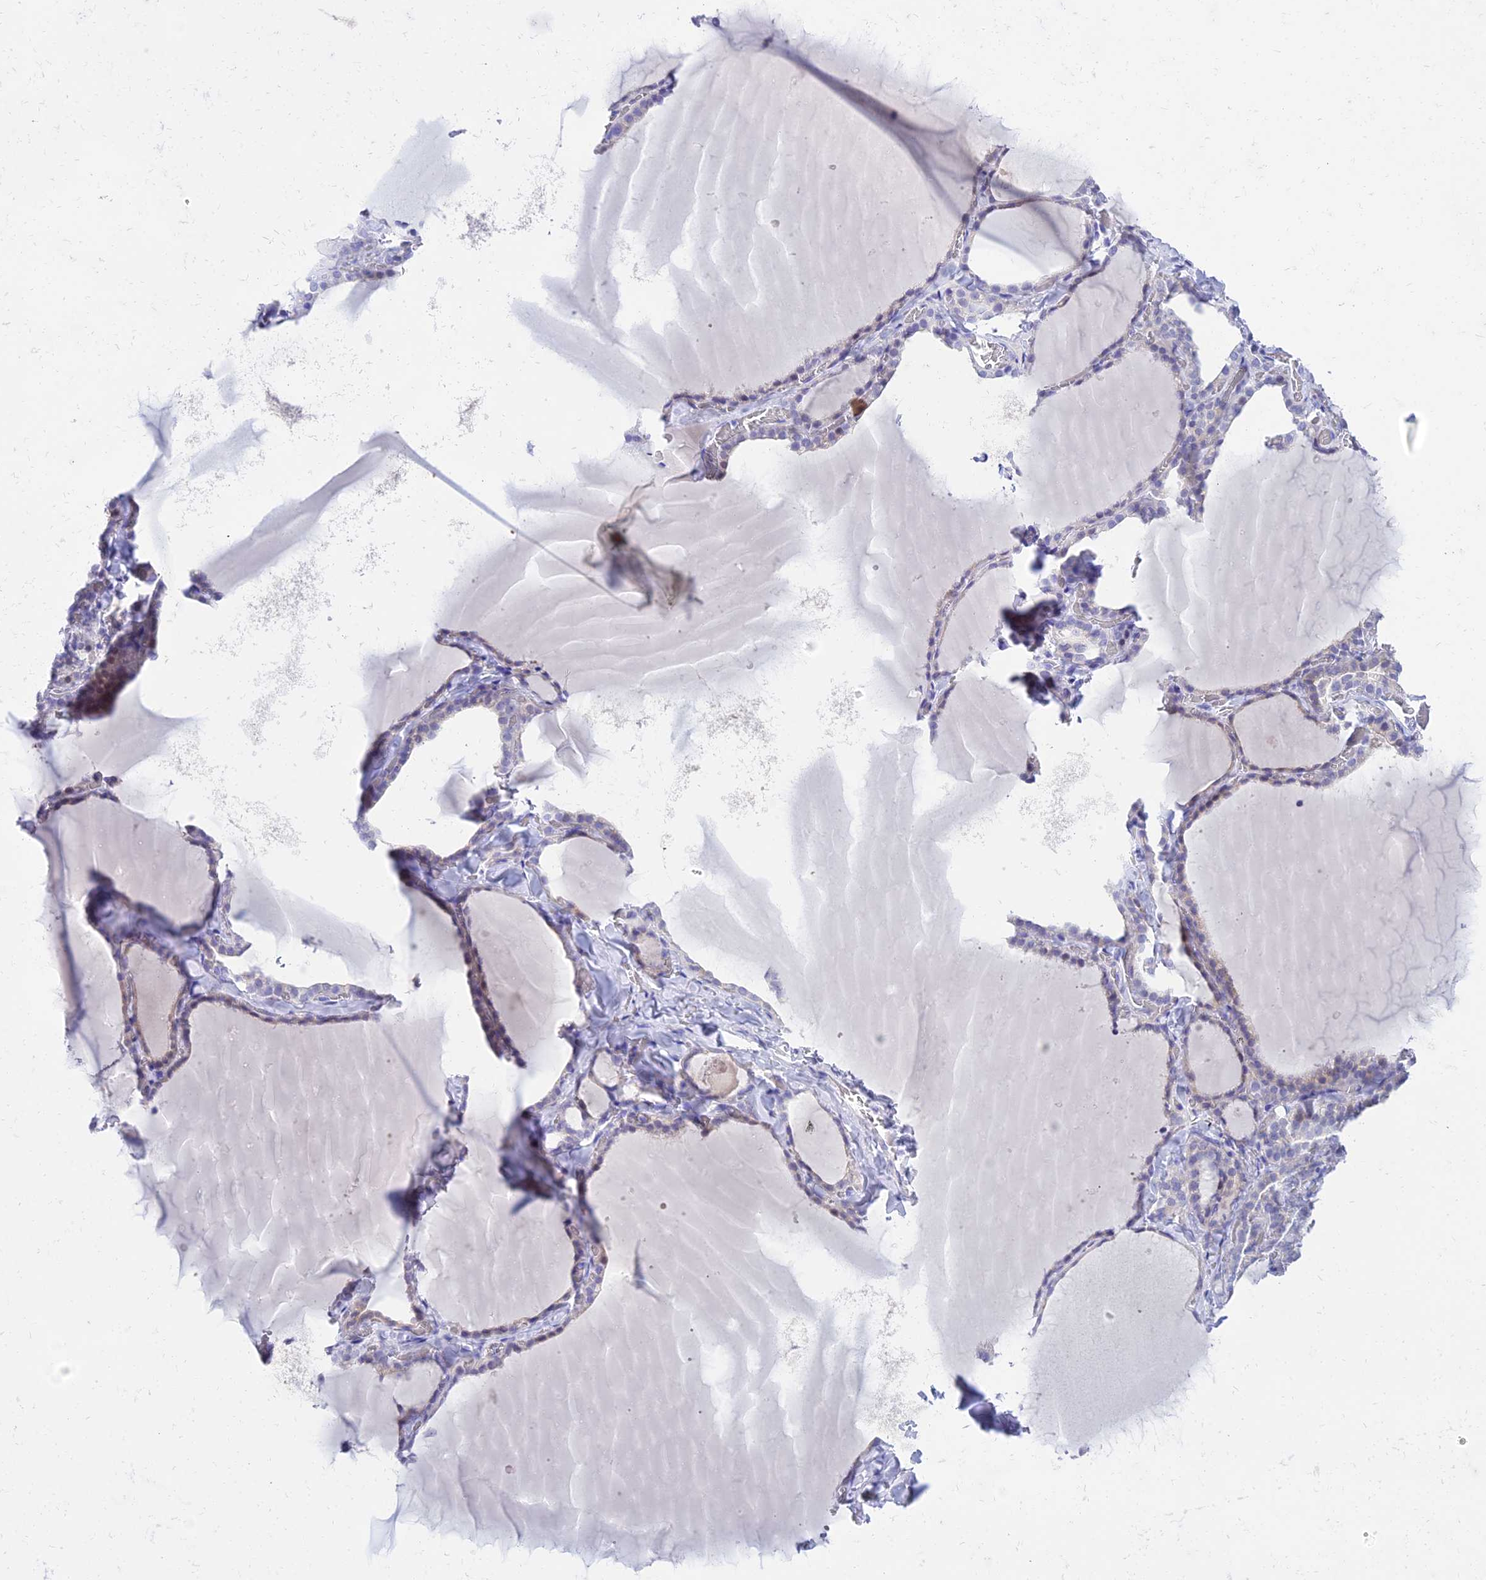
{"staining": {"intensity": "weak", "quantity": "<25%", "location": "cytoplasmic/membranous"}, "tissue": "thyroid gland", "cell_type": "Glandular cells", "image_type": "normal", "snomed": [{"axis": "morphology", "description": "Normal tissue, NOS"}, {"axis": "topography", "description": "Thyroid gland"}], "caption": "Histopathology image shows no protein staining in glandular cells of unremarkable thyroid gland.", "gene": "TAC3", "patient": {"sex": "female", "age": 22}}